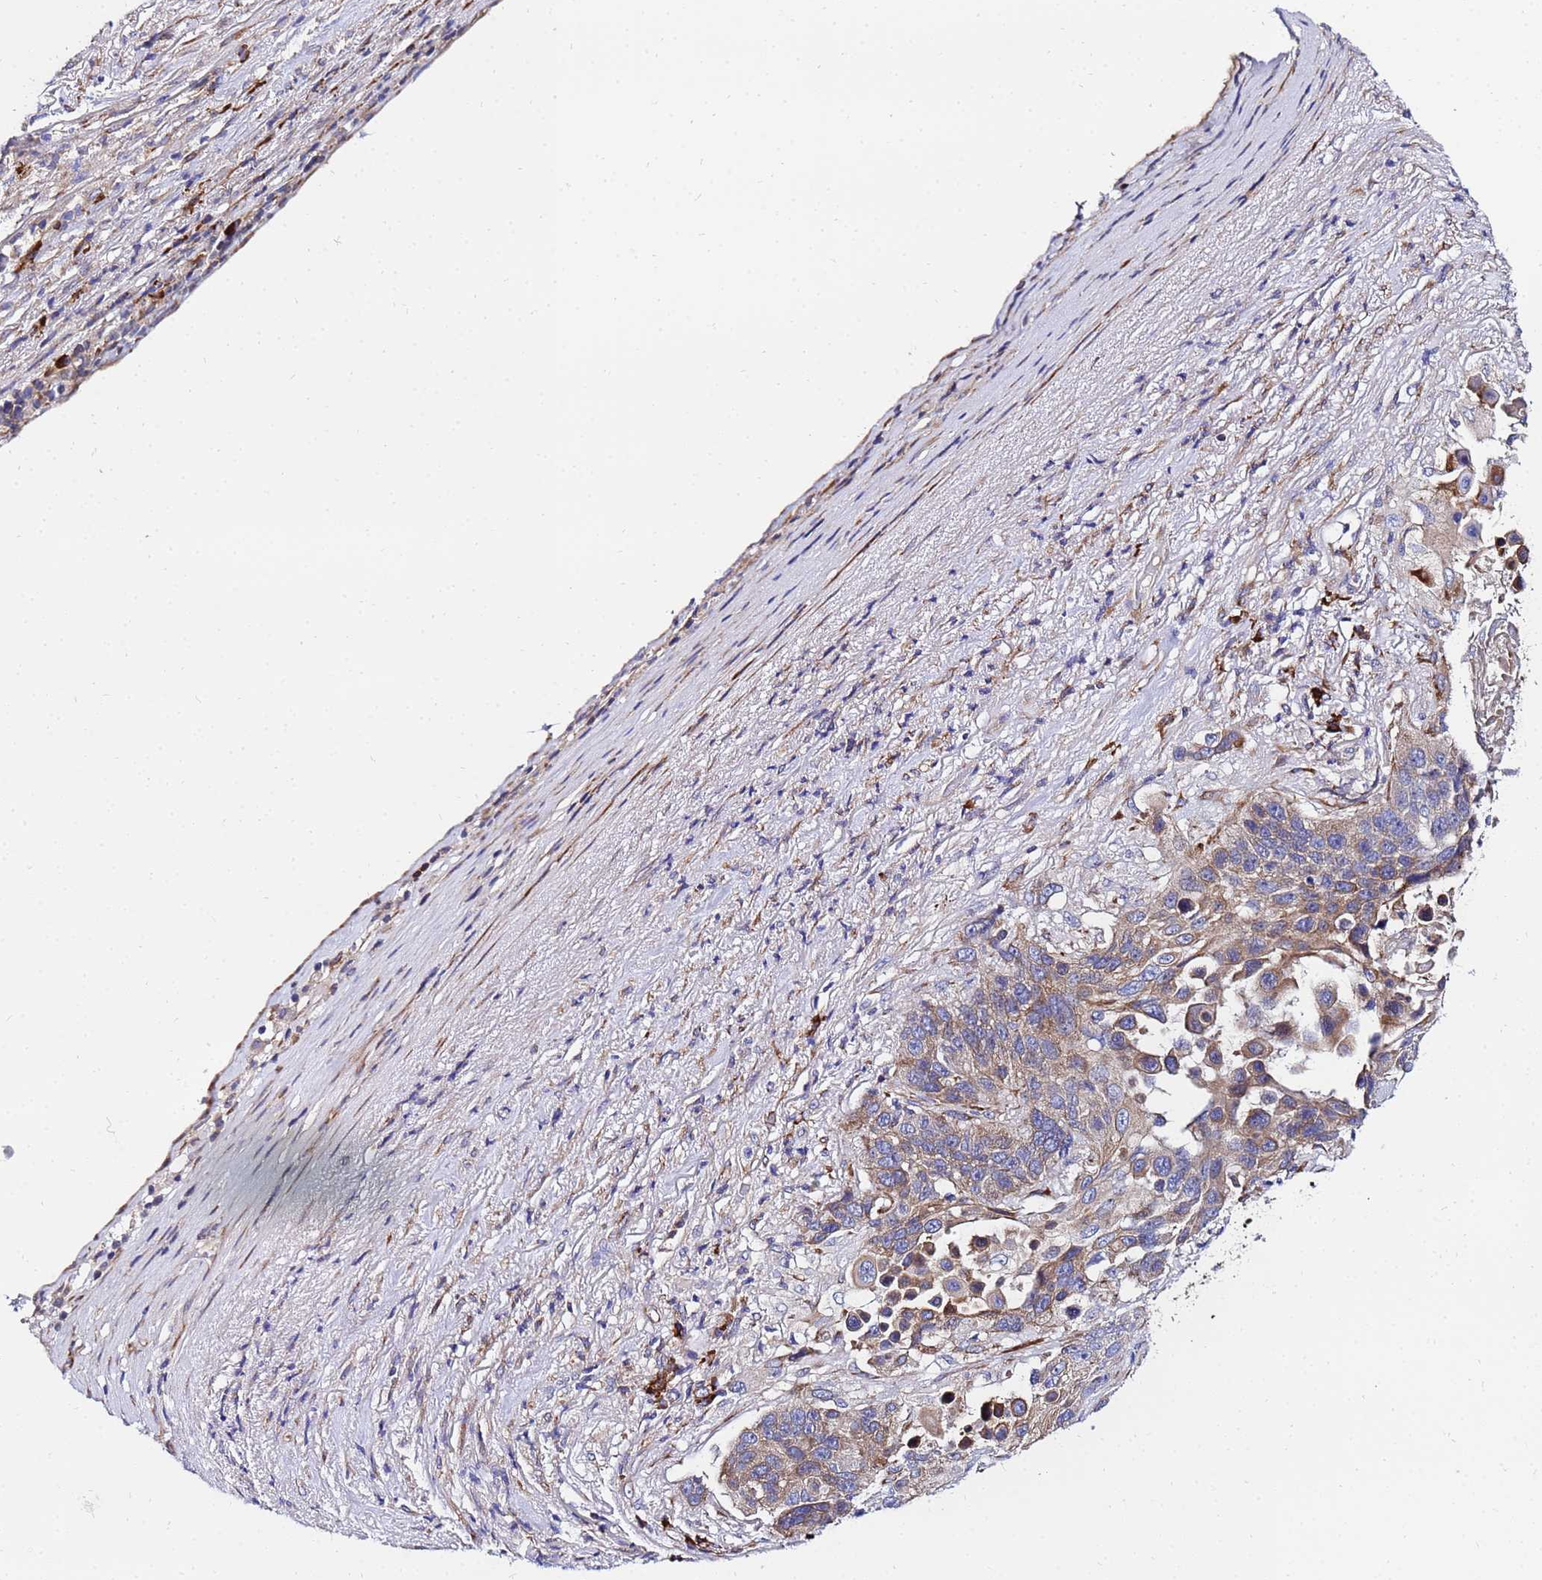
{"staining": {"intensity": "moderate", "quantity": "<25%", "location": "cytoplasmic/membranous"}, "tissue": "lung cancer", "cell_type": "Tumor cells", "image_type": "cancer", "snomed": [{"axis": "morphology", "description": "Normal tissue, NOS"}, {"axis": "morphology", "description": "Squamous cell carcinoma, NOS"}, {"axis": "topography", "description": "Lymph node"}, {"axis": "topography", "description": "Lung"}], "caption": "Immunohistochemical staining of human lung squamous cell carcinoma demonstrates moderate cytoplasmic/membranous protein positivity in about <25% of tumor cells.", "gene": "POM121", "patient": {"sex": "male", "age": 66}}